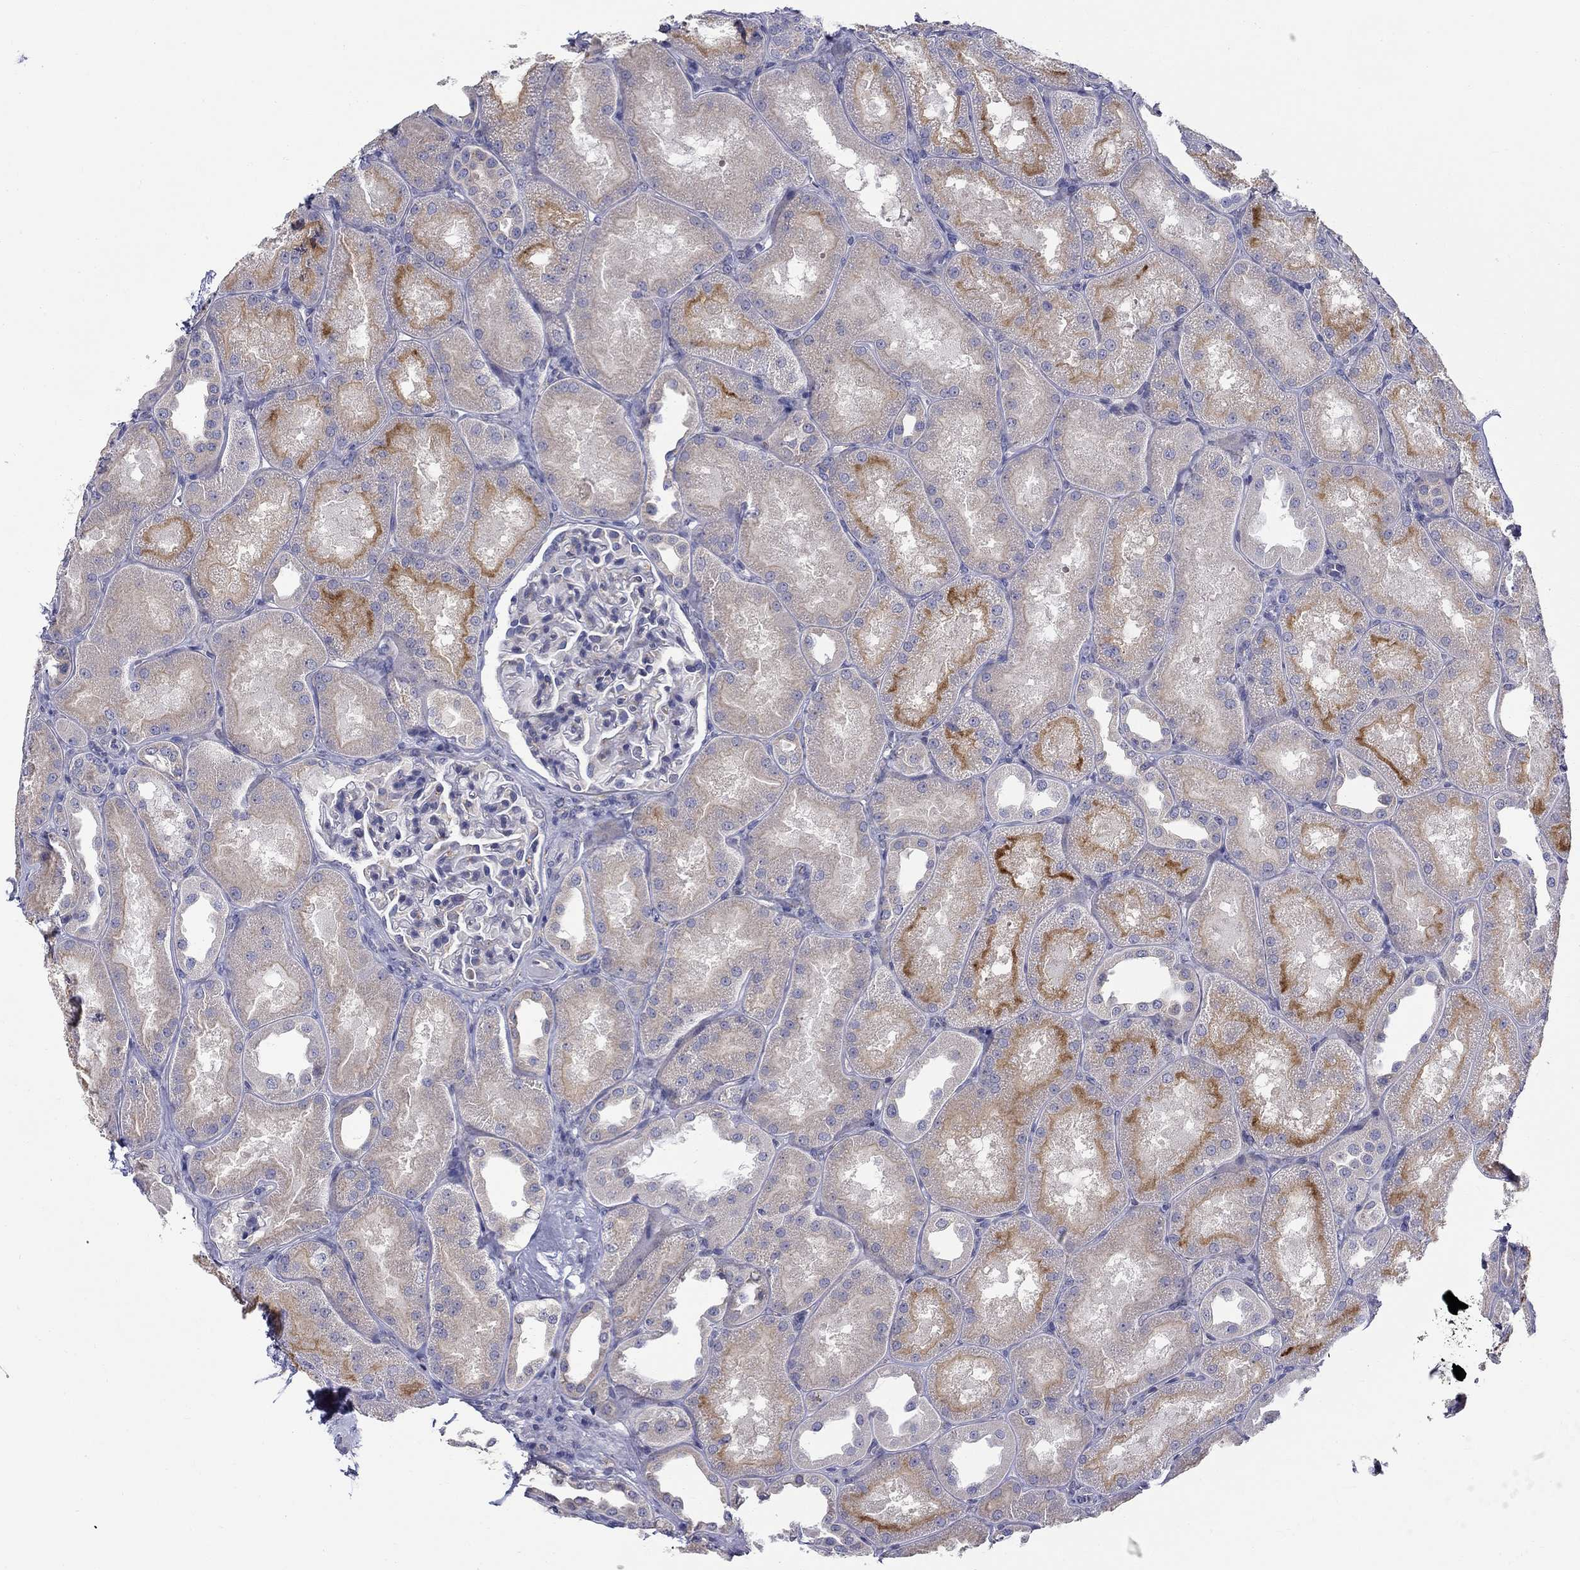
{"staining": {"intensity": "negative", "quantity": "none", "location": "none"}, "tissue": "kidney", "cell_type": "Cells in glomeruli", "image_type": "normal", "snomed": [{"axis": "morphology", "description": "Normal tissue, NOS"}, {"axis": "topography", "description": "Kidney"}], "caption": "DAB (3,3'-diaminobenzidine) immunohistochemical staining of benign kidney exhibits no significant staining in cells in glomeruli. Nuclei are stained in blue.", "gene": "QRFPR", "patient": {"sex": "male", "age": 61}}